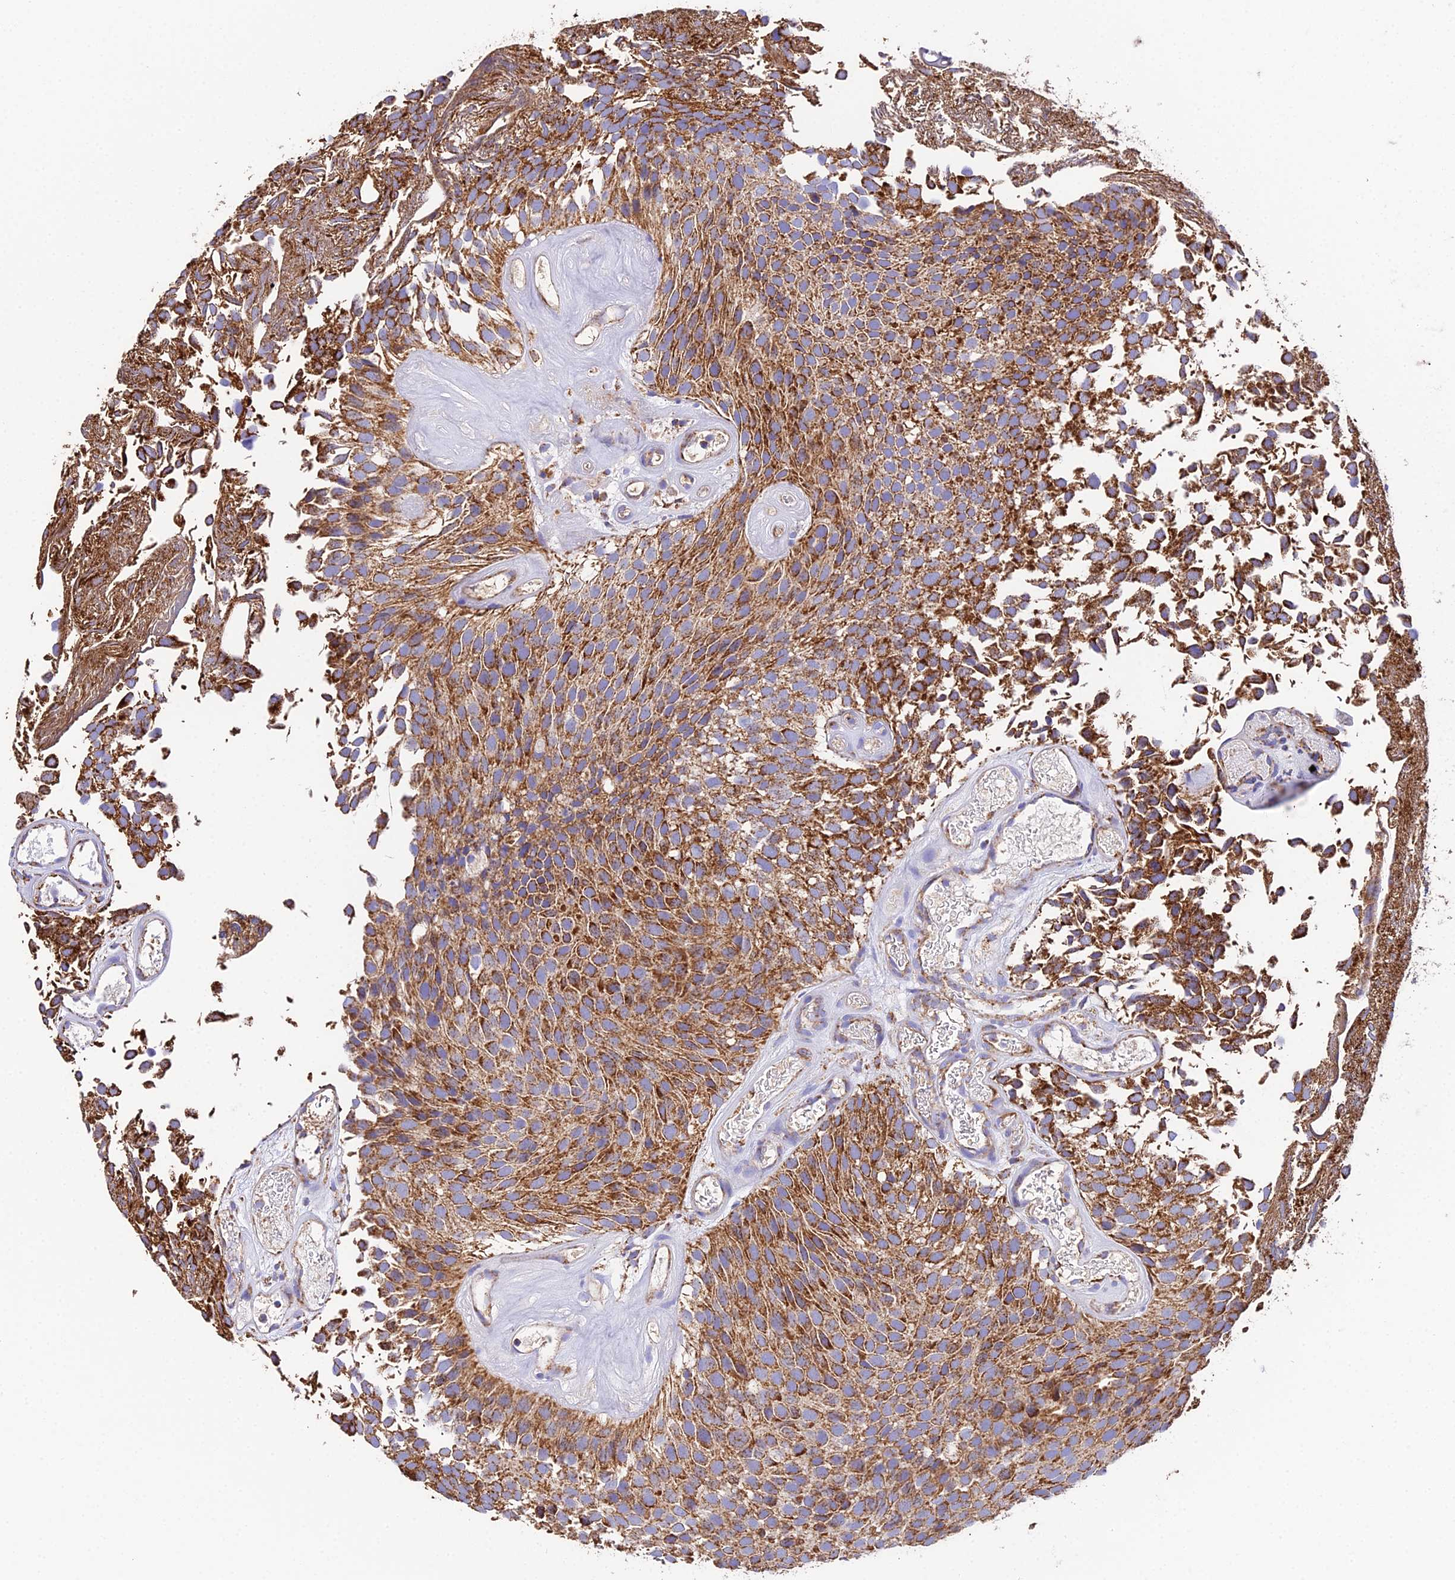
{"staining": {"intensity": "moderate", "quantity": ">75%", "location": "cytoplasmic/membranous"}, "tissue": "urothelial cancer", "cell_type": "Tumor cells", "image_type": "cancer", "snomed": [{"axis": "morphology", "description": "Urothelial carcinoma, Low grade"}, {"axis": "topography", "description": "Urinary bladder"}], "caption": "IHC of low-grade urothelial carcinoma reveals medium levels of moderate cytoplasmic/membranous expression in approximately >75% of tumor cells.", "gene": "OCIAD1", "patient": {"sex": "male", "age": 89}}